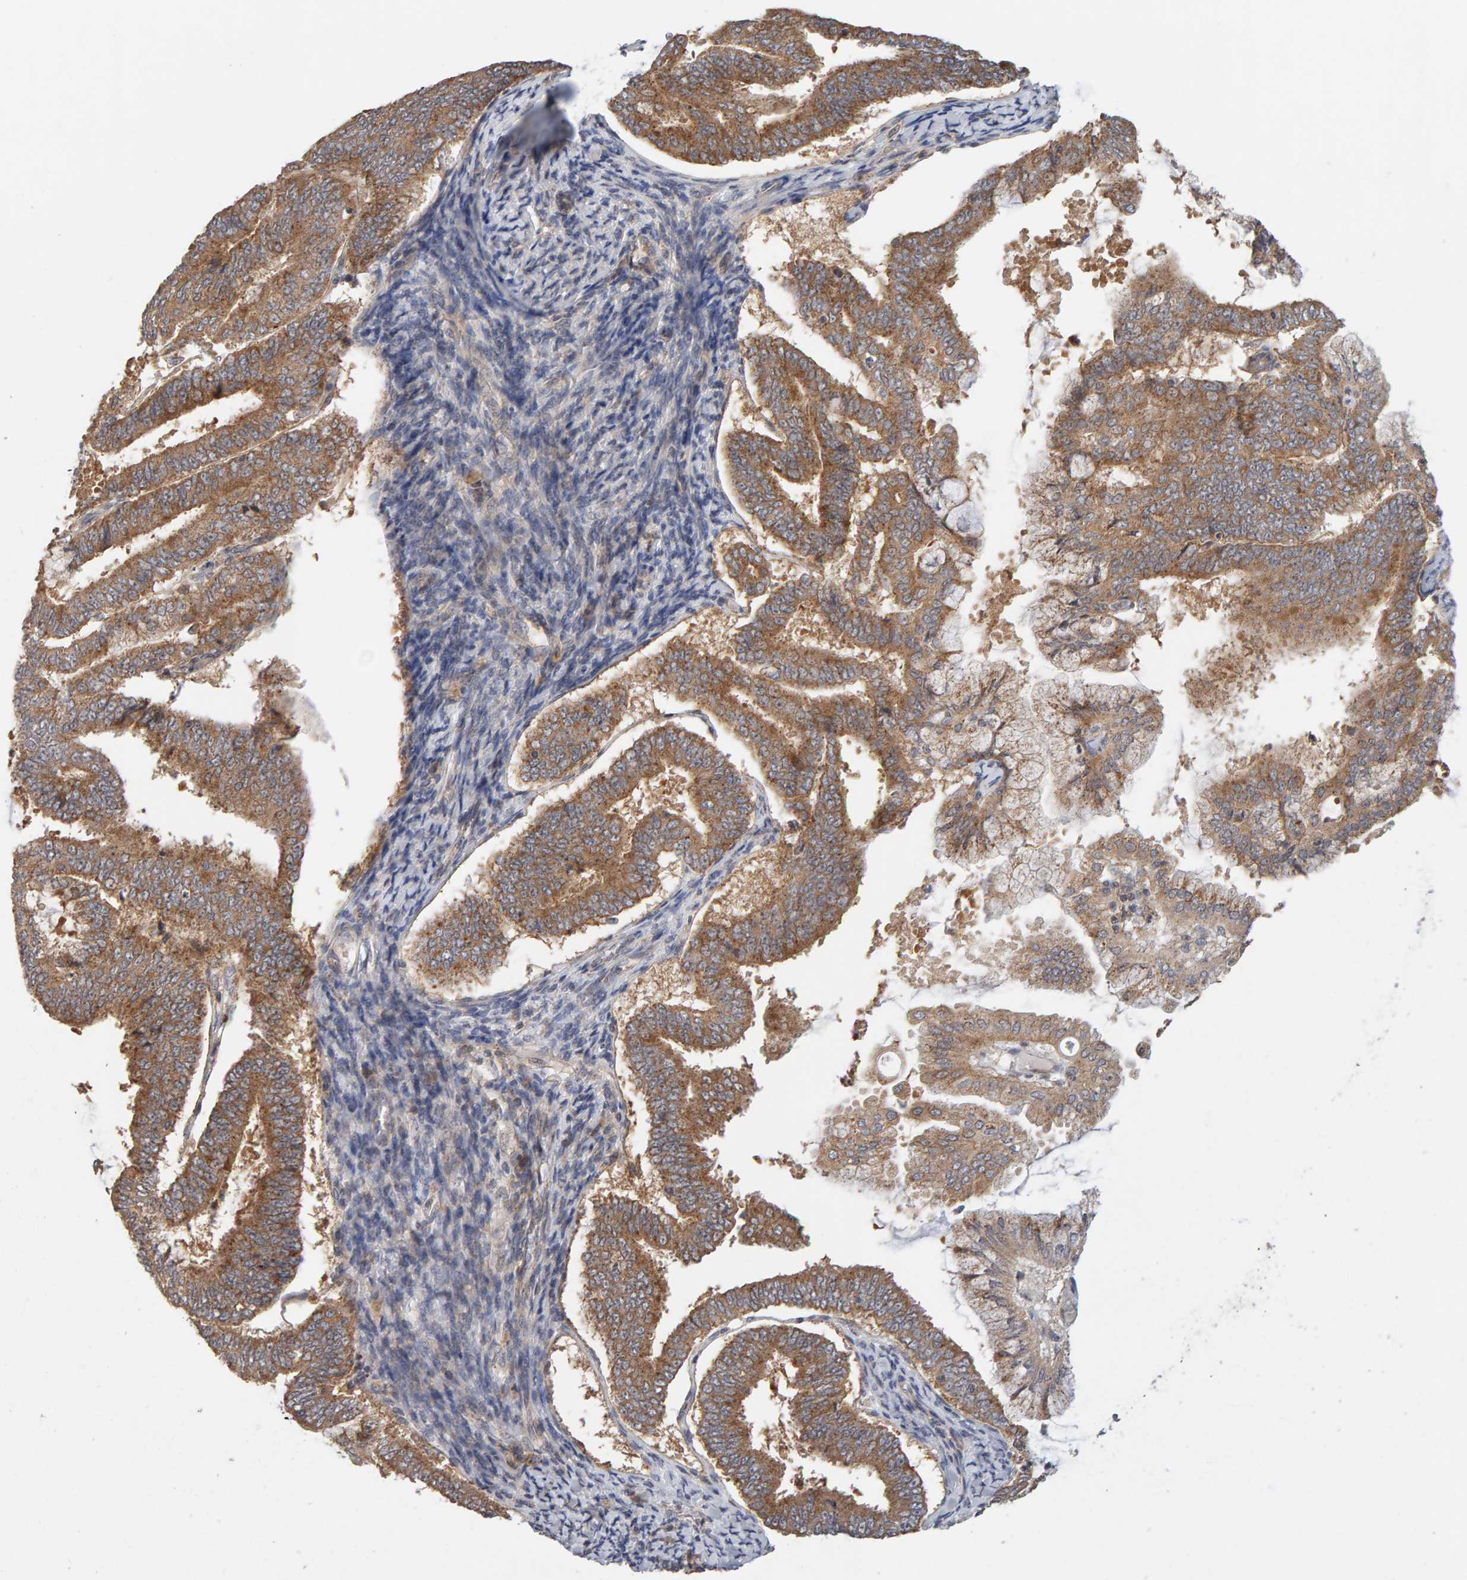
{"staining": {"intensity": "moderate", "quantity": ">75%", "location": "cytoplasmic/membranous"}, "tissue": "endometrial cancer", "cell_type": "Tumor cells", "image_type": "cancer", "snomed": [{"axis": "morphology", "description": "Adenocarcinoma, NOS"}, {"axis": "topography", "description": "Endometrium"}], "caption": "A high-resolution micrograph shows IHC staining of endometrial cancer (adenocarcinoma), which exhibits moderate cytoplasmic/membranous positivity in about >75% of tumor cells. (Brightfield microscopy of DAB IHC at high magnification).", "gene": "DNAJC7", "patient": {"sex": "female", "age": 63}}